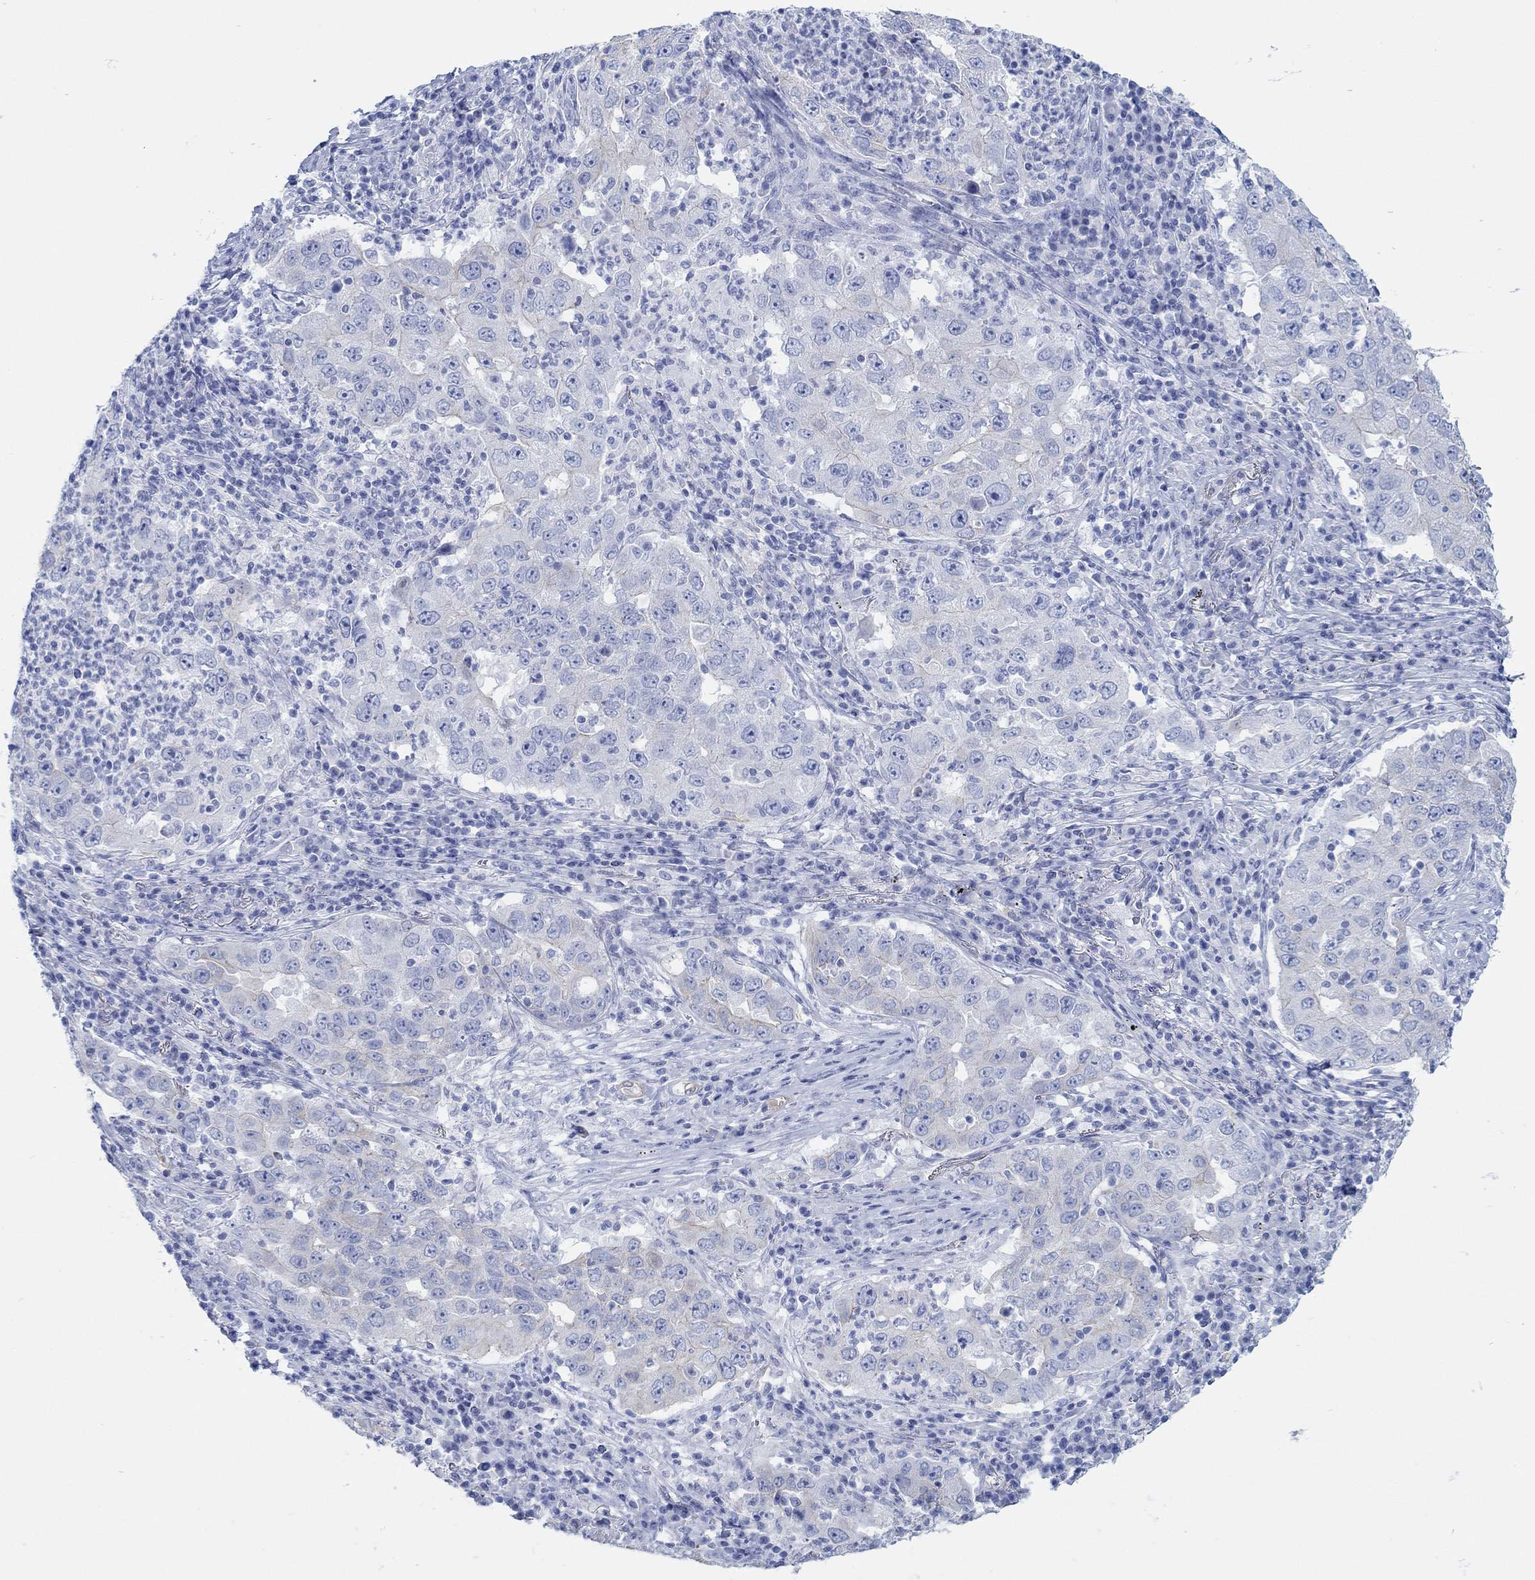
{"staining": {"intensity": "negative", "quantity": "none", "location": "none"}, "tissue": "lung cancer", "cell_type": "Tumor cells", "image_type": "cancer", "snomed": [{"axis": "morphology", "description": "Adenocarcinoma, NOS"}, {"axis": "topography", "description": "Lung"}], "caption": "Lung adenocarcinoma was stained to show a protein in brown. There is no significant staining in tumor cells.", "gene": "AK8", "patient": {"sex": "male", "age": 73}}